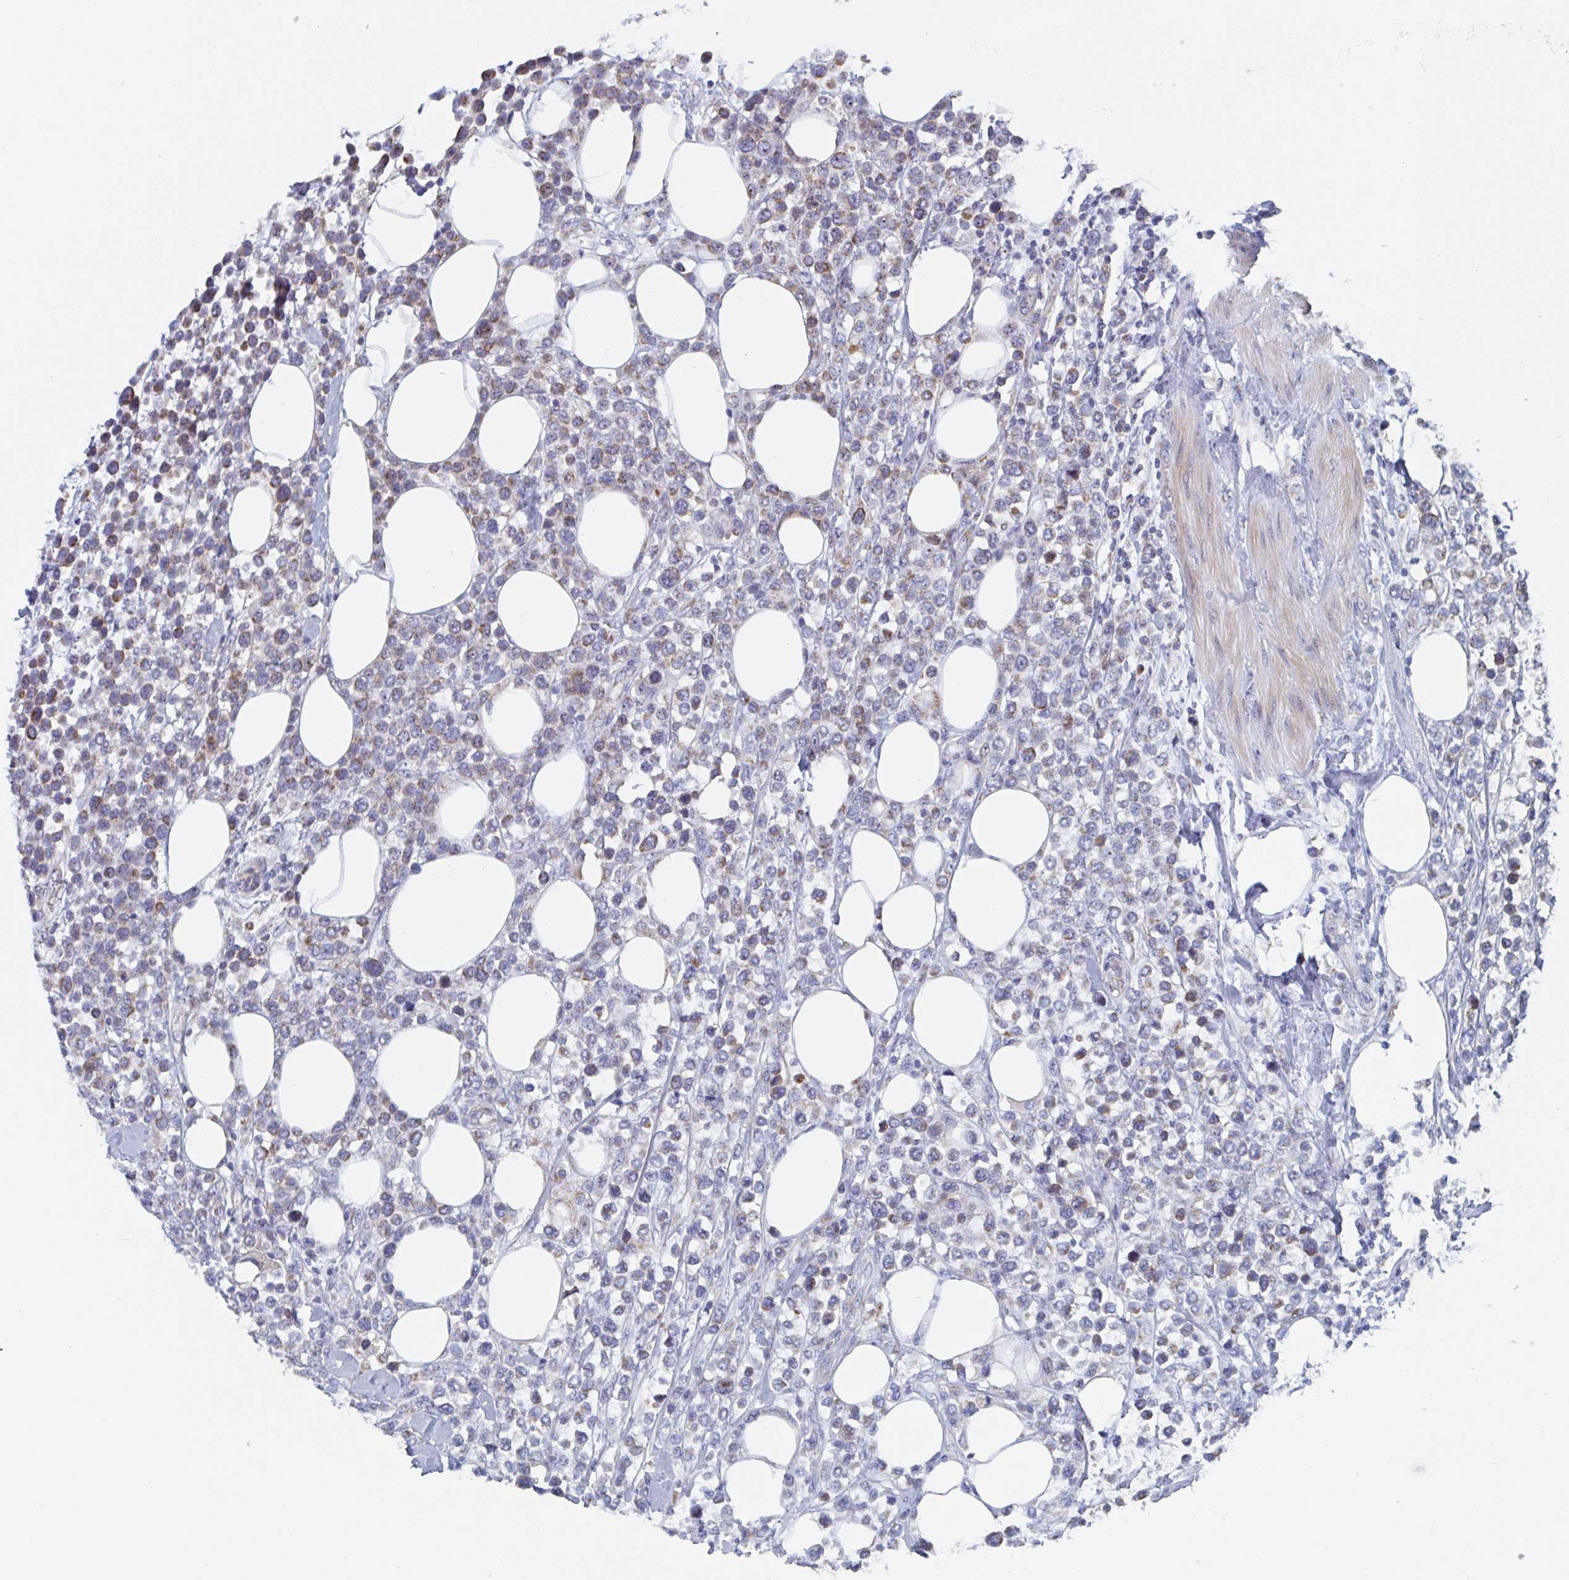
{"staining": {"intensity": "moderate", "quantity": "25%-75%", "location": "cytoplasmic/membranous"}, "tissue": "lymphoma", "cell_type": "Tumor cells", "image_type": "cancer", "snomed": [{"axis": "morphology", "description": "Malignant lymphoma, non-Hodgkin's type, High grade"}, {"axis": "topography", "description": "Soft tissue"}], "caption": "IHC image of neoplastic tissue: human lymphoma stained using immunohistochemistry (IHC) shows medium levels of moderate protein expression localized specifically in the cytoplasmic/membranous of tumor cells, appearing as a cytoplasmic/membranous brown color.", "gene": "MRPL53", "patient": {"sex": "female", "age": 56}}